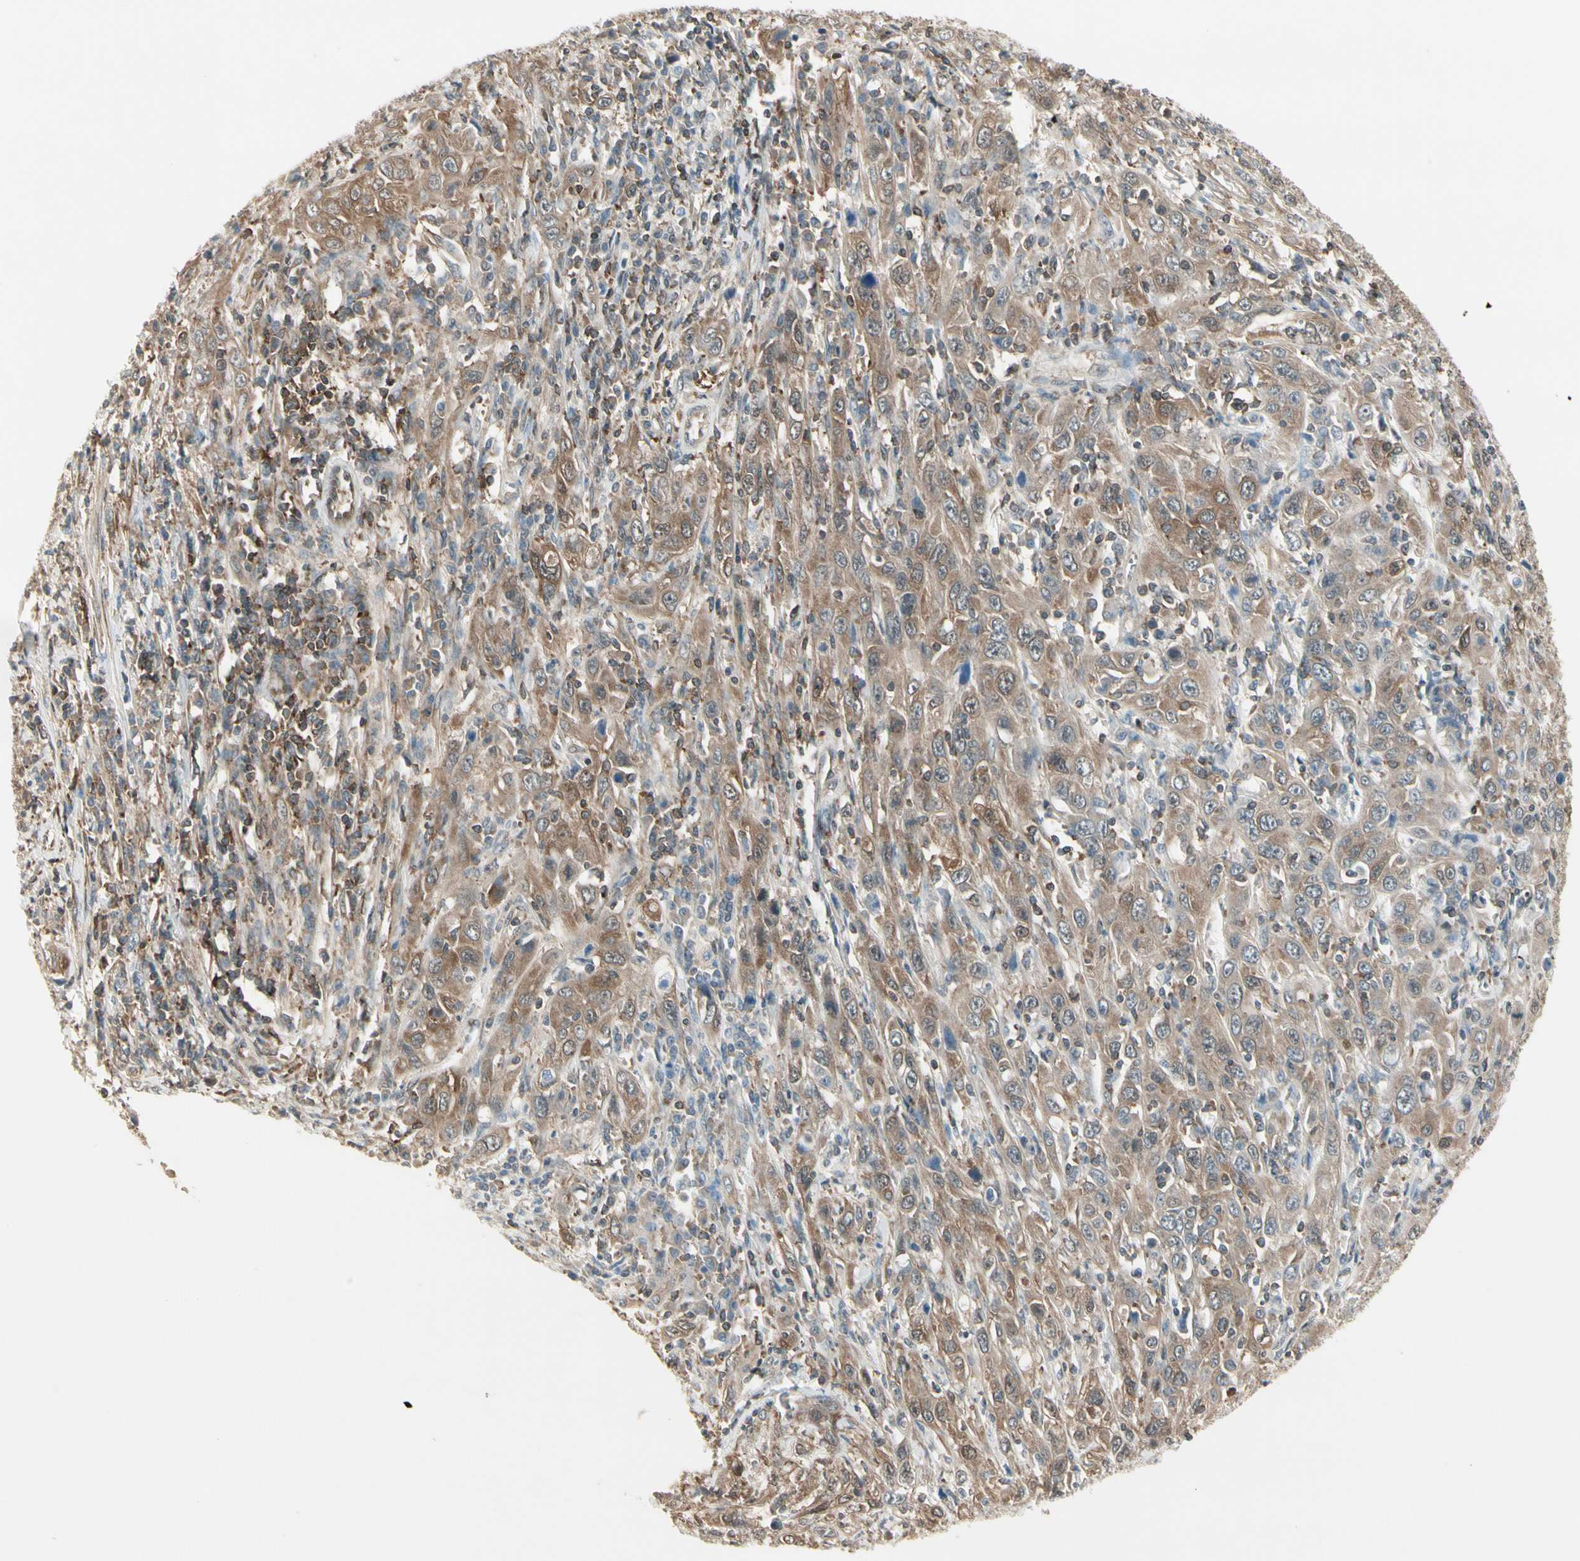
{"staining": {"intensity": "moderate", "quantity": ">75%", "location": "cytoplasmic/membranous"}, "tissue": "cervical cancer", "cell_type": "Tumor cells", "image_type": "cancer", "snomed": [{"axis": "morphology", "description": "Squamous cell carcinoma, NOS"}, {"axis": "topography", "description": "Cervix"}], "caption": "A brown stain highlights moderate cytoplasmic/membranous staining of a protein in cervical cancer tumor cells. Immunohistochemistry (ihc) stains the protein of interest in brown and the nuclei are stained blue.", "gene": "OXSR1", "patient": {"sex": "female", "age": 46}}